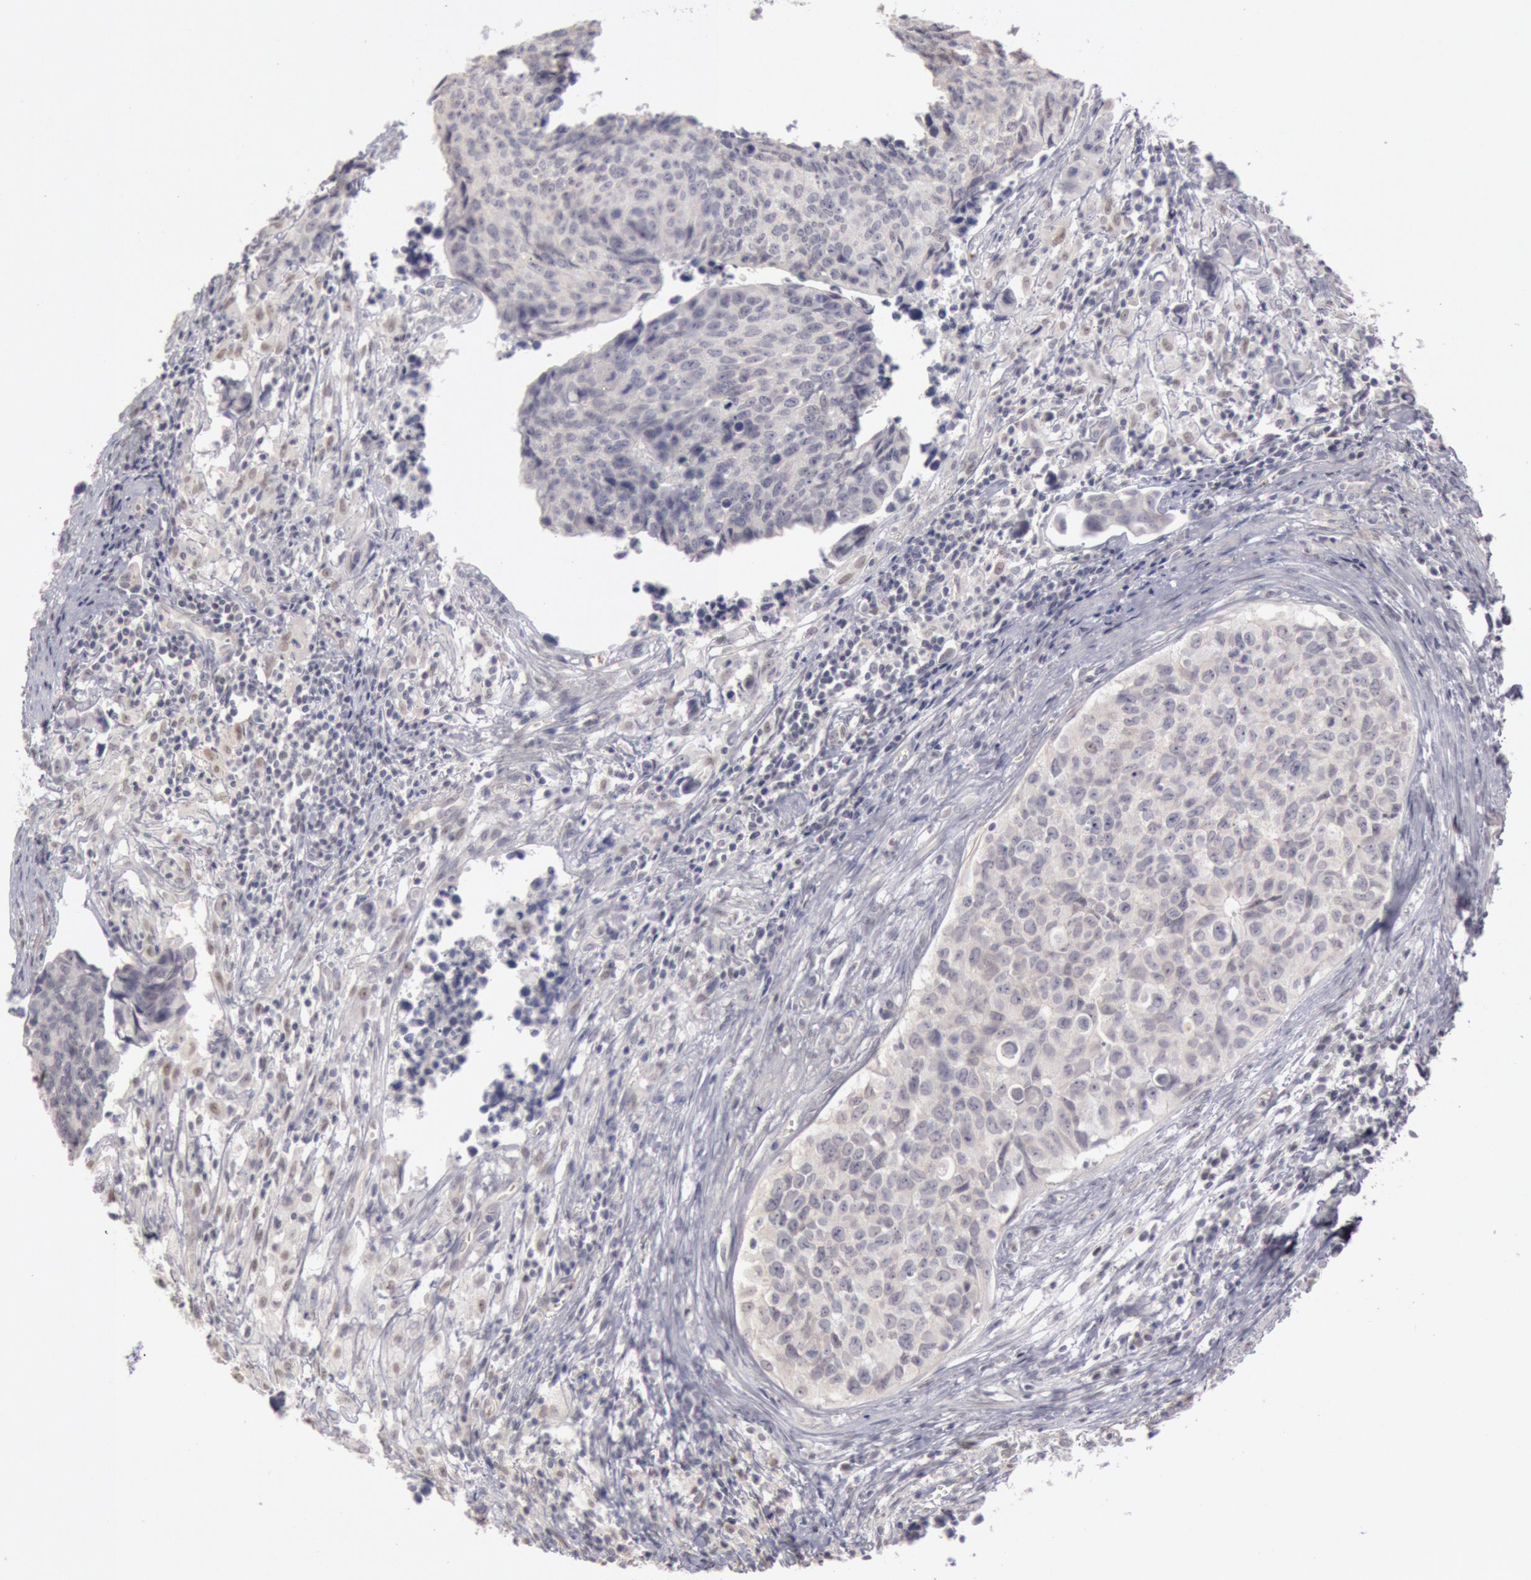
{"staining": {"intensity": "negative", "quantity": "none", "location": "none"}, "tissue": "urothelial cancer", "cell_type": "Tumor cells", "image_type": "cancer", "snomed": [{"axis": "morphology", "description": "Urothelial carcinoma, High grade"}, {"axis": "topography", "description": "Urinary bladder"}], "caption": "Immunohistochemical staining of urothelial carcinoma (high-grade) displays no significant positivity in tumor cells.", "gene": "RIMBP3C", "patient": {"sex": "male", "age": 81}}